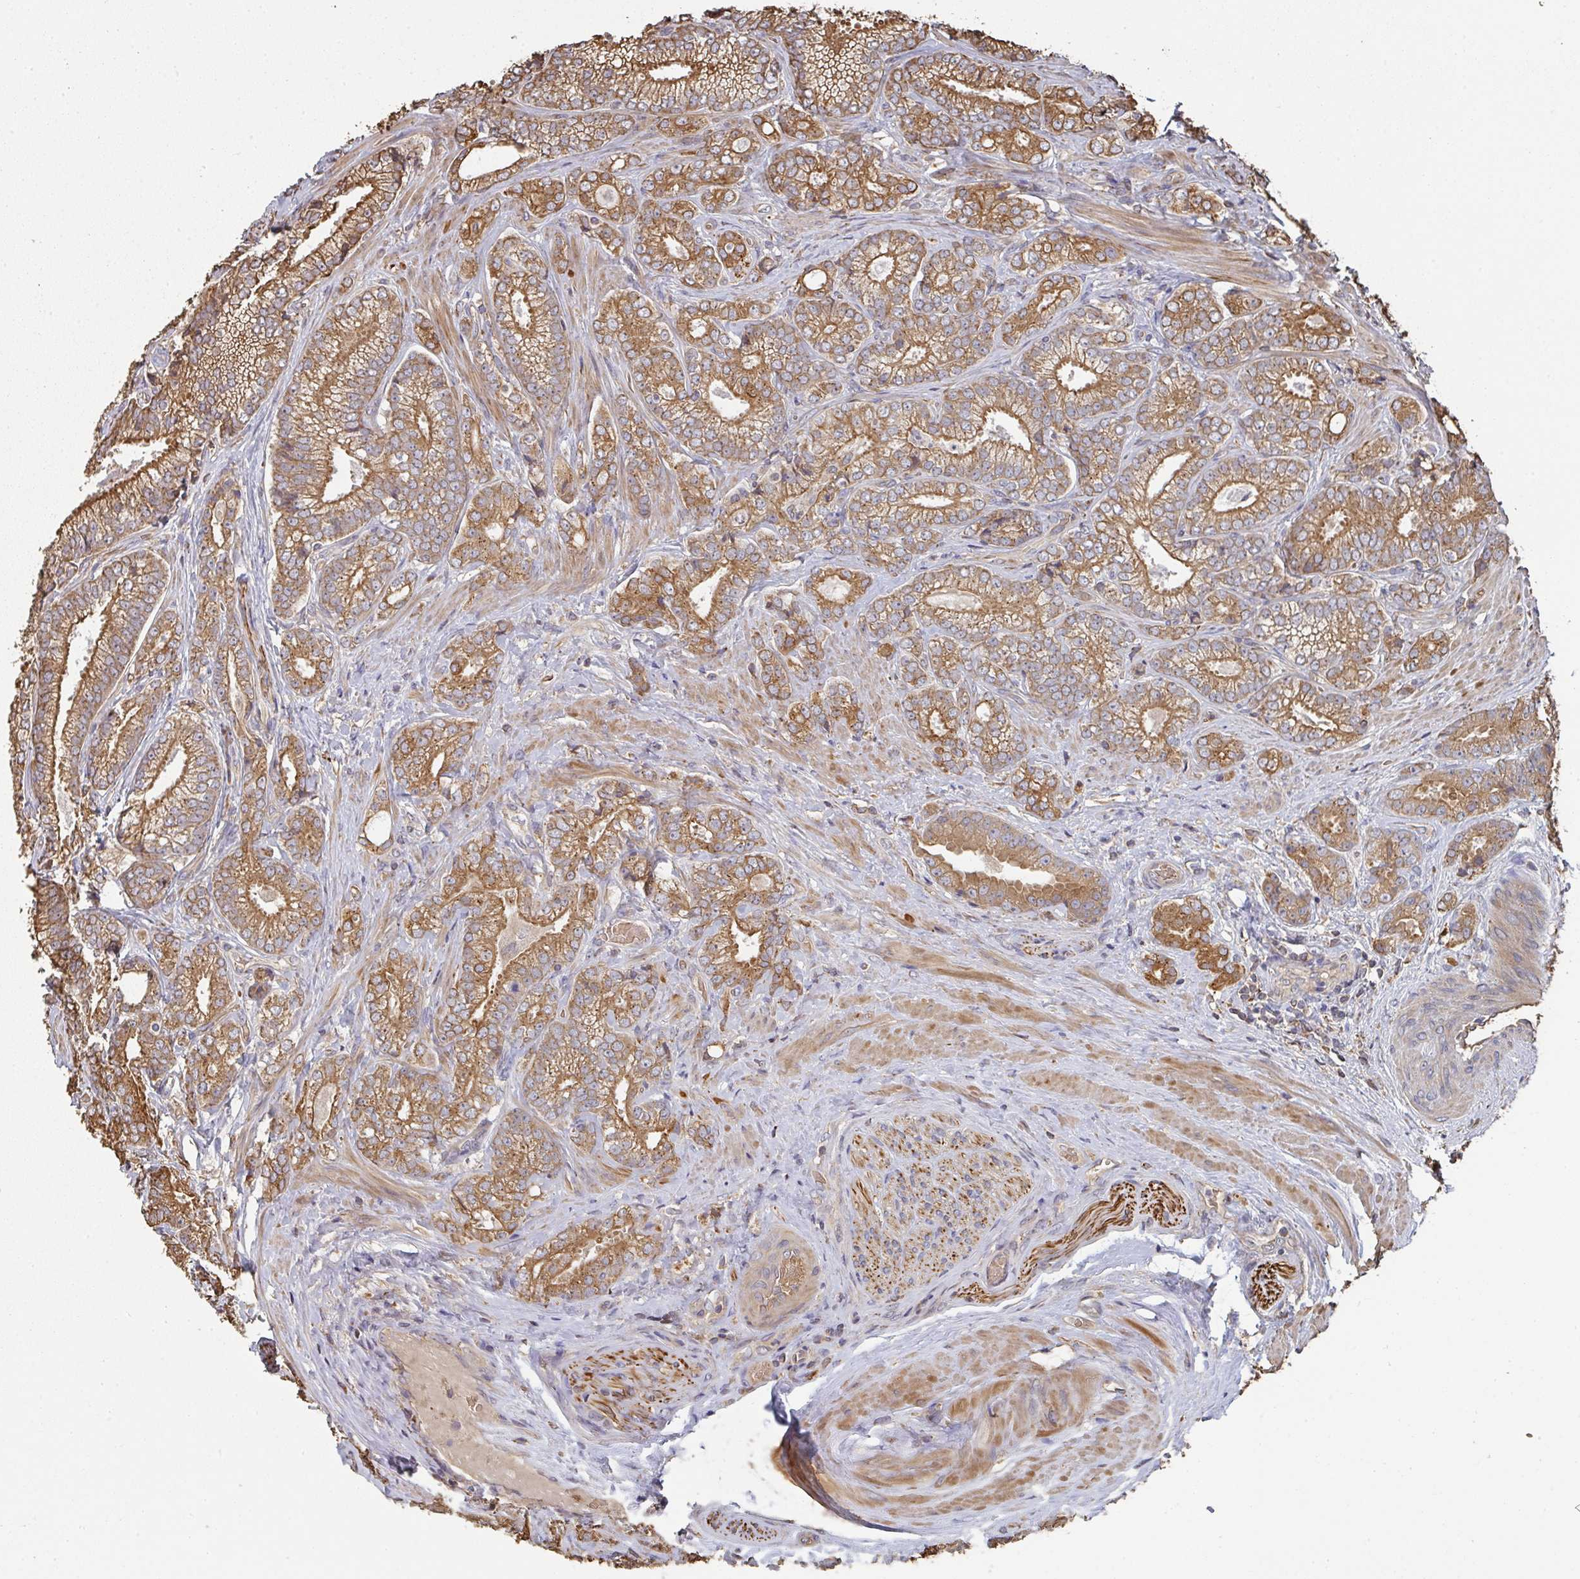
{"staining": {"intensity": "moderate", "quantity": ">75%", "location": "cytoplasmic/membranous"}, "tissue": "prostate cancer", "cell_type": "Tumor cells", "image_type": "cancer", "snomed": [{"axis": "morphology", "description": "Adenocarcinoma, Low grade"}, {"axis": "topography", "description": "Prostate"}], "caption": "This is an image of IHC staining of prostate cancer, which shows moderate expression in the cytoplasmic/membranous of tumor cells.", "gene": "POLG", "patient": {"sex": "male", "age": 63}}